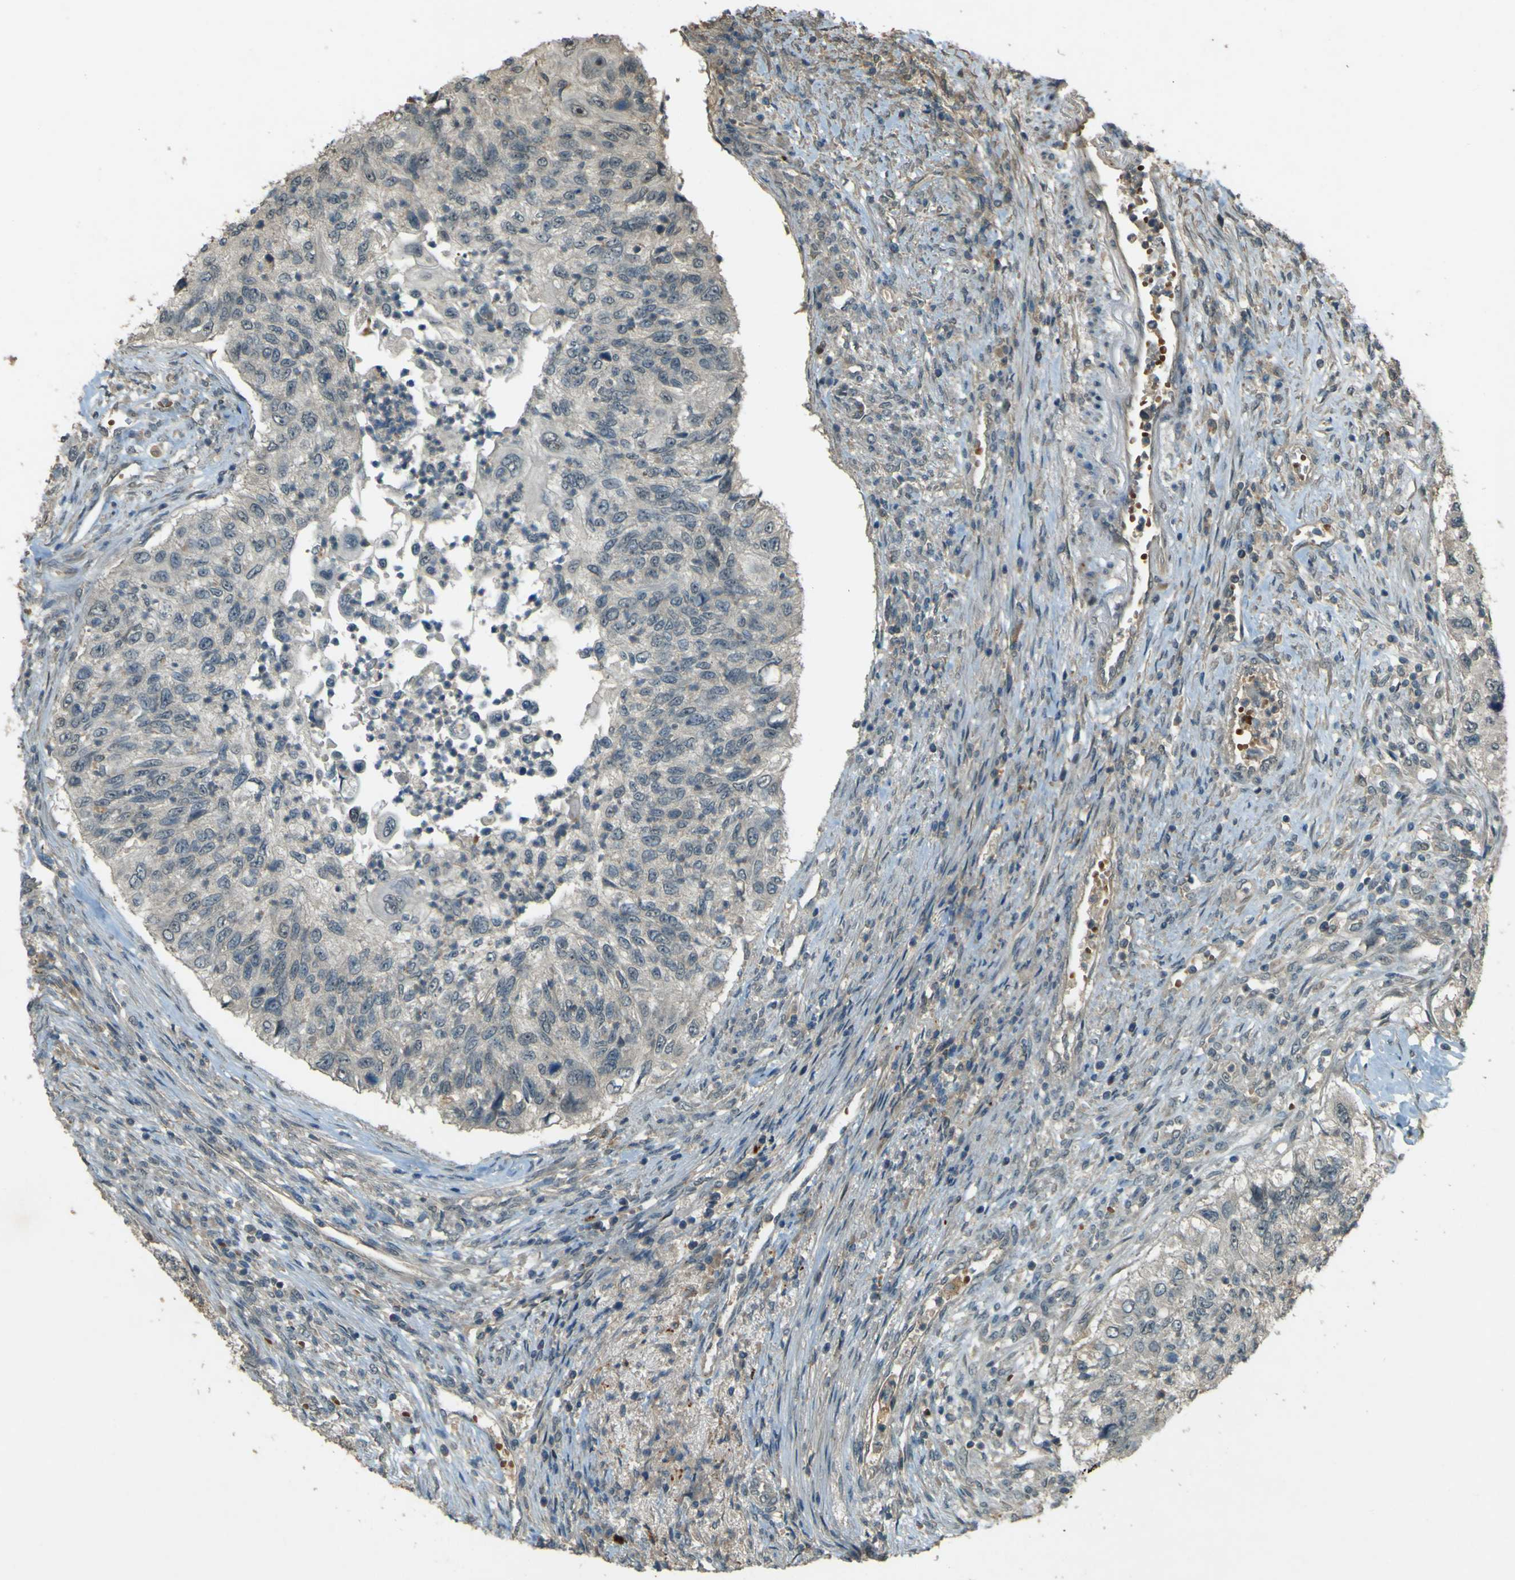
{"staining": {"intensity": "weak", "quantity": ">75%", "location": "cytoplasmic/membranous"}, "tissue": "urothelial cancer", "cell_type": "Tumor cells", "image_type": "cancer", "snomed": [{"axis": "morphology", "description": "Urothelial carcinoma, High grade"}, {"axis": "topography", "description": "Urinary bladder"}], "caption": "Protein positivity by IHC exhibits weak cytoplasmic/membranous positivity in about >75% of tumor cells in high-grade urothelial carcinoma. Nuclei are stained in blue.", "gene": "MPDZ", "patient": {"sex": "female", "age": 60}}